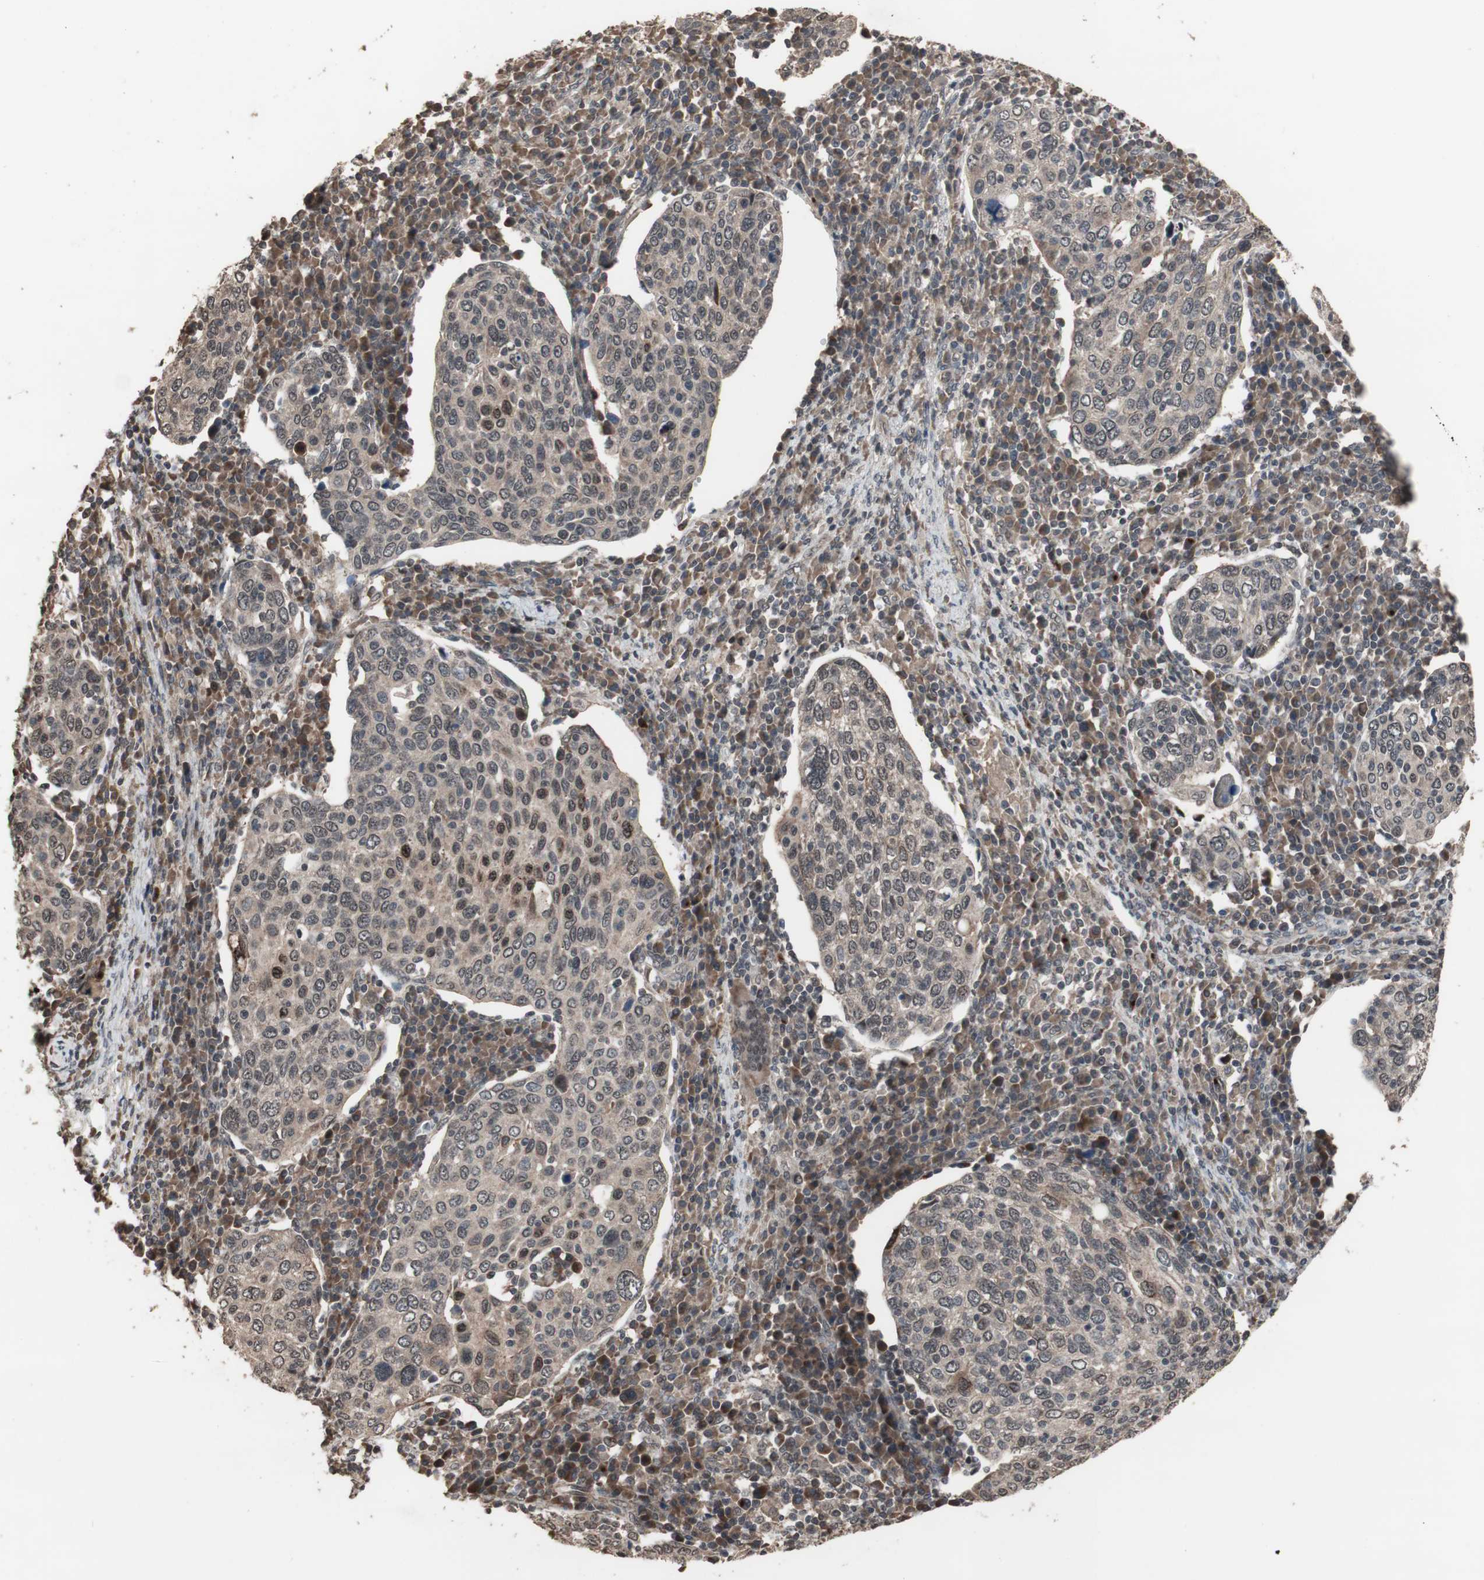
{"staining": {"intensity": "moderate", "quantity": ">75%", "location": "cytoplasmic/membranous,nuclear"}, "tissue": "cervical cancer", "cell_type": "Tumor cells", "image_type": "cancer", "snomed": [{"axis": "morphology", "description": "Squamous cell carcinoma, NOS"}, {"axis": "topography", "description": "Cervix"}], "caption": "This is an image of IHC staining of cervical cancer, which shows moderate positivity in the cytoplasmic/membranous and nuclear of tumor cells.", "gene": "KANSL1", "patient": {"sex": "female", "age": 40}}